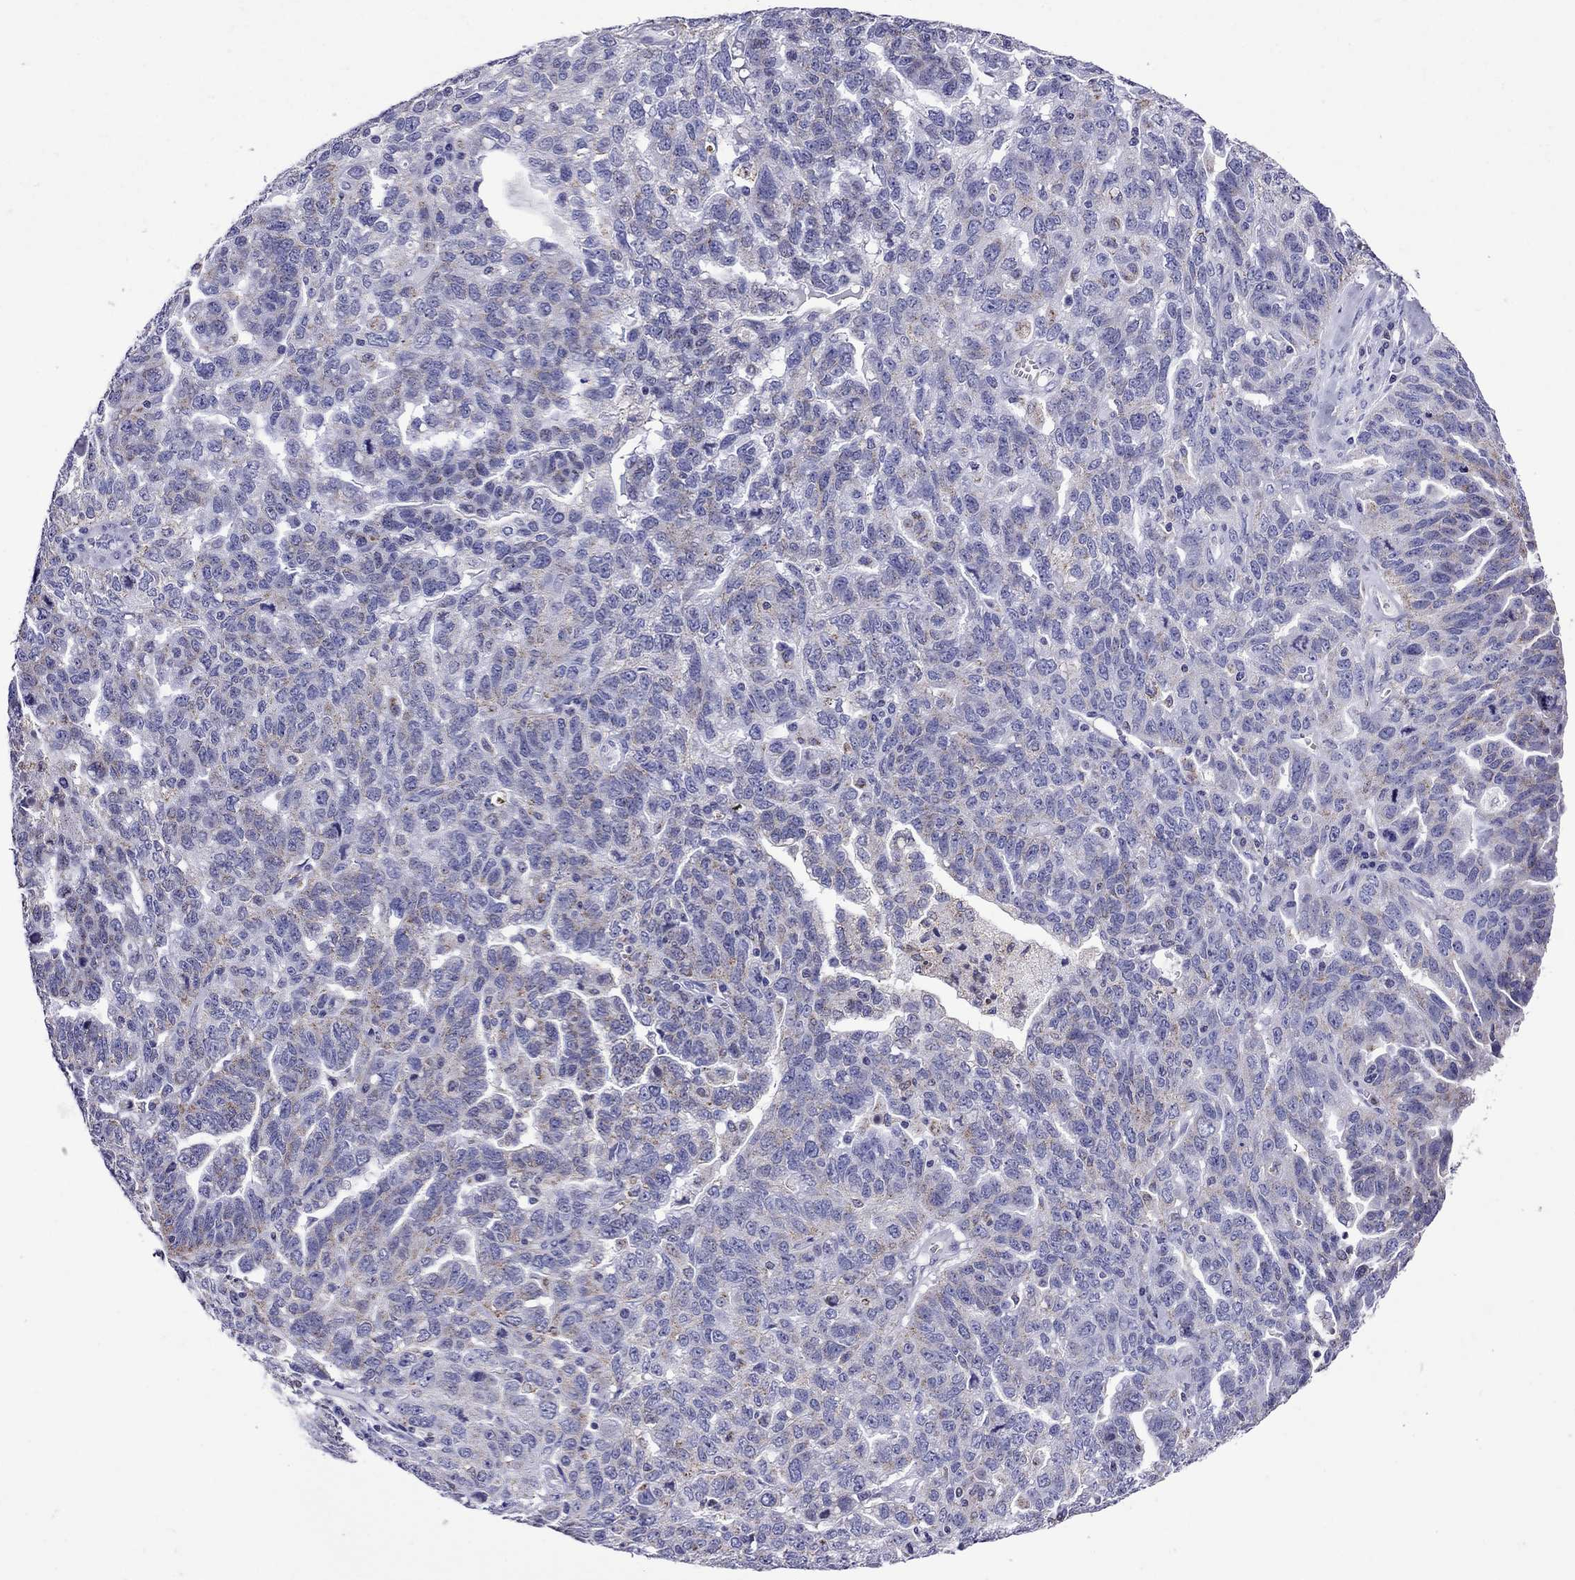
{"staining": {"intensity": "weak", "quantity": "<25%", "location": "cytoplasmic/membranous"}, "tissue": "ovarian cancer", "cell_type": "Tumor cells", "image_type": "cancer", "snomed": [{"axis": "morphology", "description": "Cystadenocarcinoma, serous, NOS"}, {"axis": "topography", "description": "Ovary"}], "caption": "This is an immunohistochemistry (IHC) image of ovarian cancer. There is no staining in tumor cells.", "gene": "SCG2", "patient": {"sex": "female", "age": 71}}